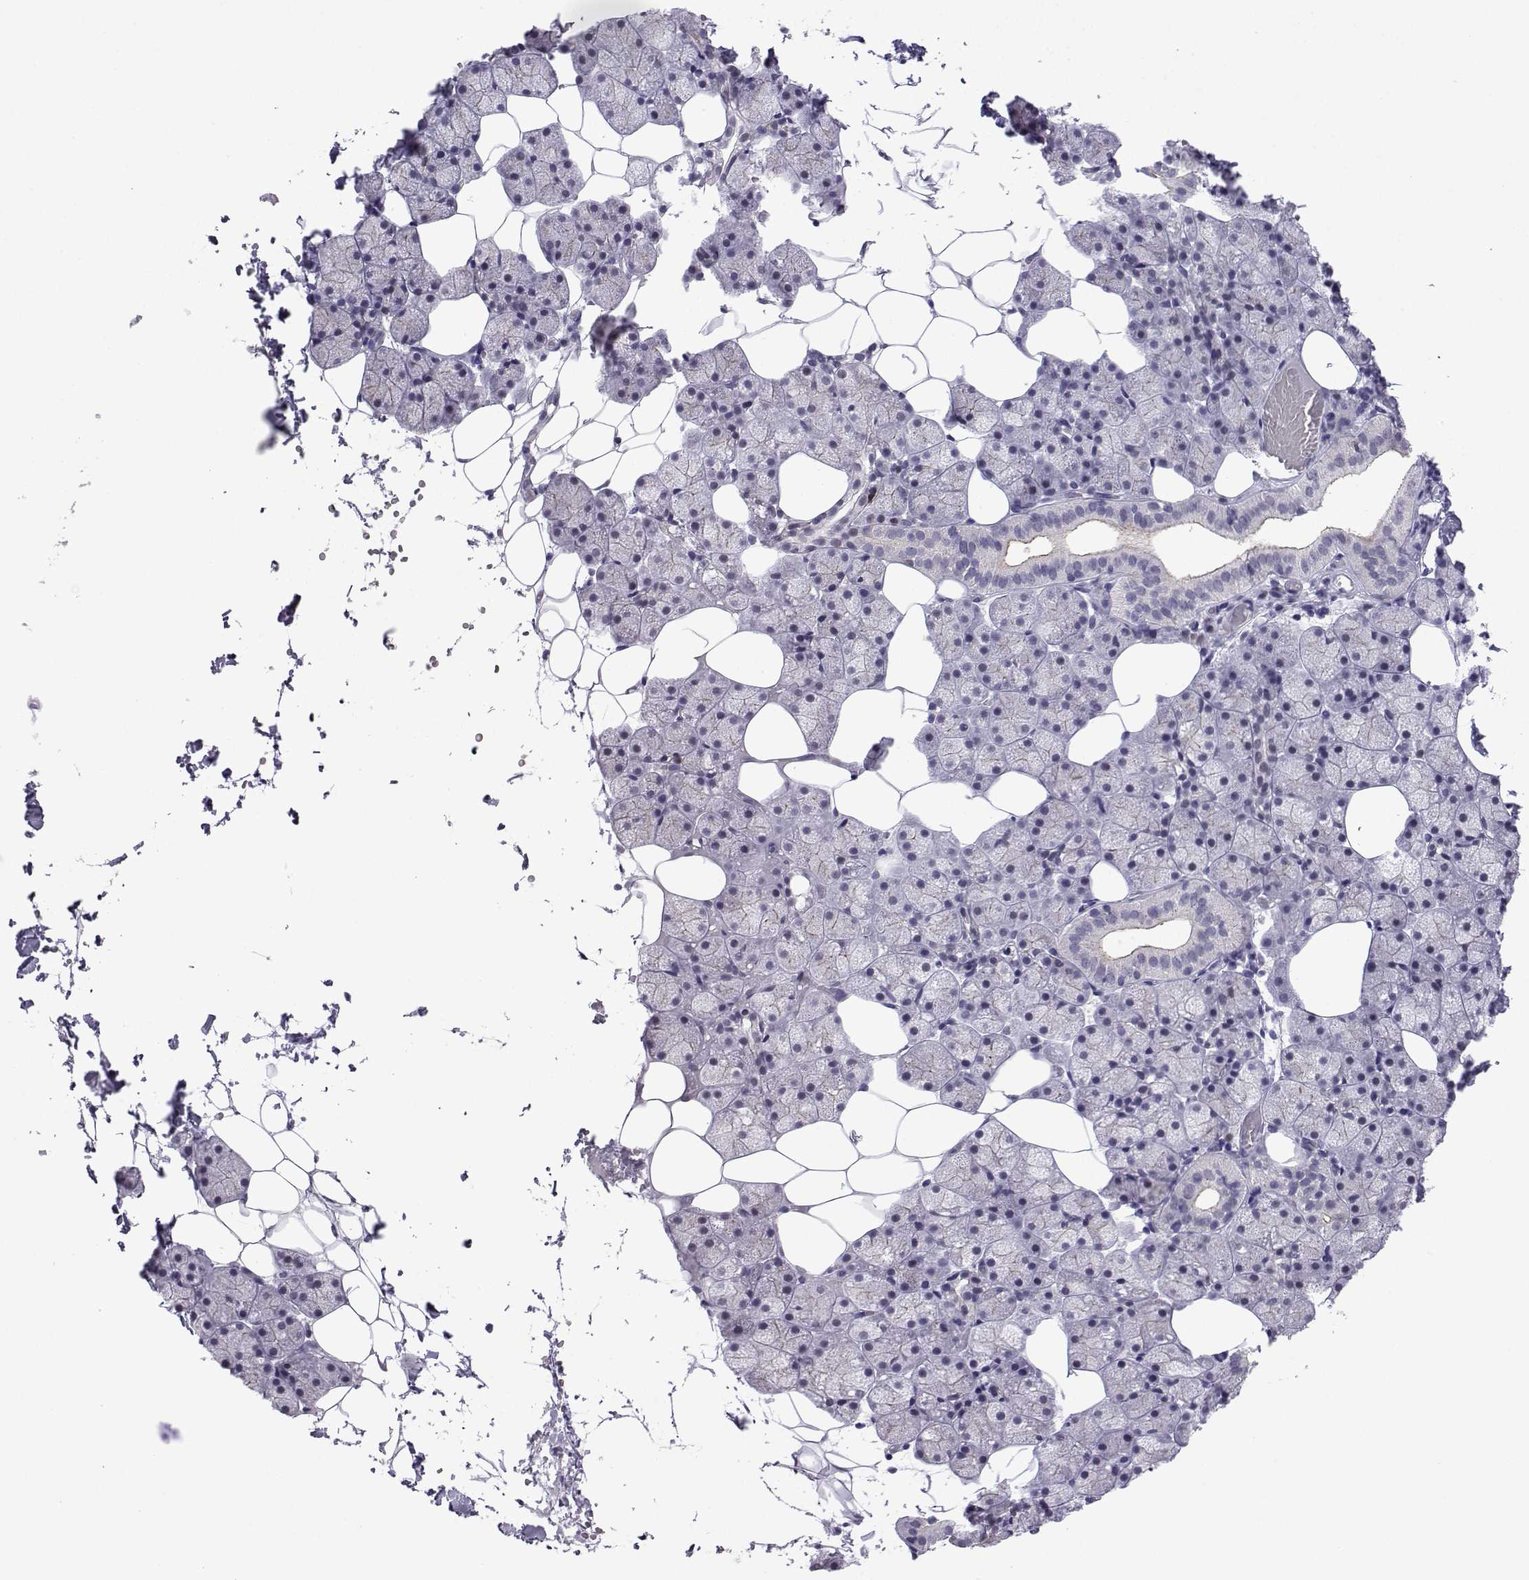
{"staining": {"intensity": "negative", "quantity": "none", "location": "none"}, "tissue": "salivary gland", "cell_type": "Glandular cells", "image_type": "normal", "snomed": [{"axis": "morphology", "description": "Normal tissue, NOS"}, {"axis": "topography", "description": "Salivary gland"}], "caption": "The IHC micrograph has no significant positivity in glandular cells of salivary gland.", "gene": "INCENP", "patient": {"sex": "male", "age": 38}}